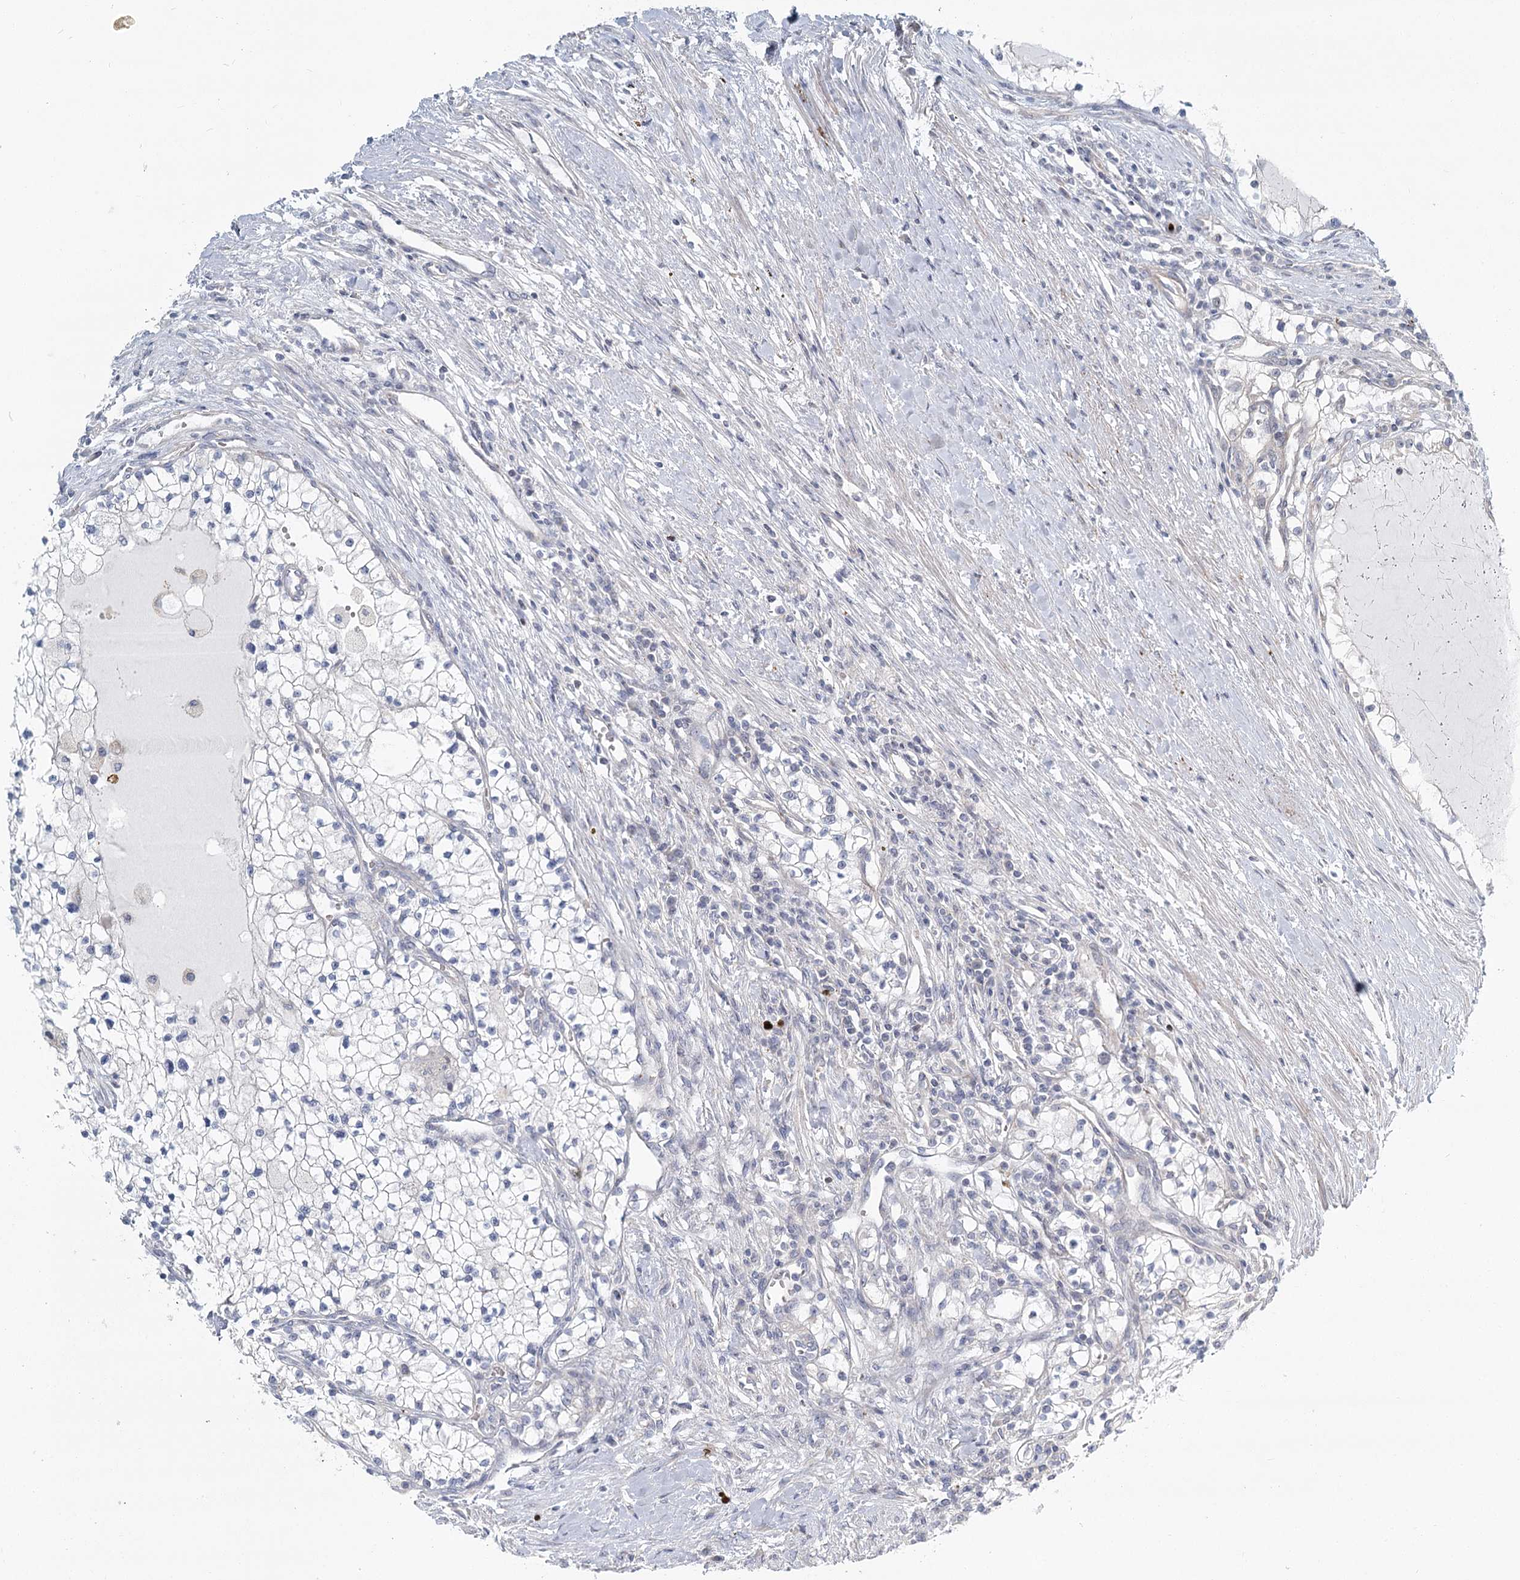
{"staining": {"intensity": "negative", "quantity": "none", "location": "none"}, "tissue": "renal cancer", "cell_type": "Tumor cells", "image_type": "cancer", "snomed": [{"axis": "morphology", "description": "Normal tissue, NOS"}, {"axis": "morphology", "description": "Adenocarcinoma, NOS"}, {"axis": "topography", "description": "Kidney"}], "caption": "Immunohistochemistry (IHC) of renal adenocarcinoma demonstrates no expression in tumor cells.", "gene": "SPINK13", "patient": {"sex": "male", "age": 68}}